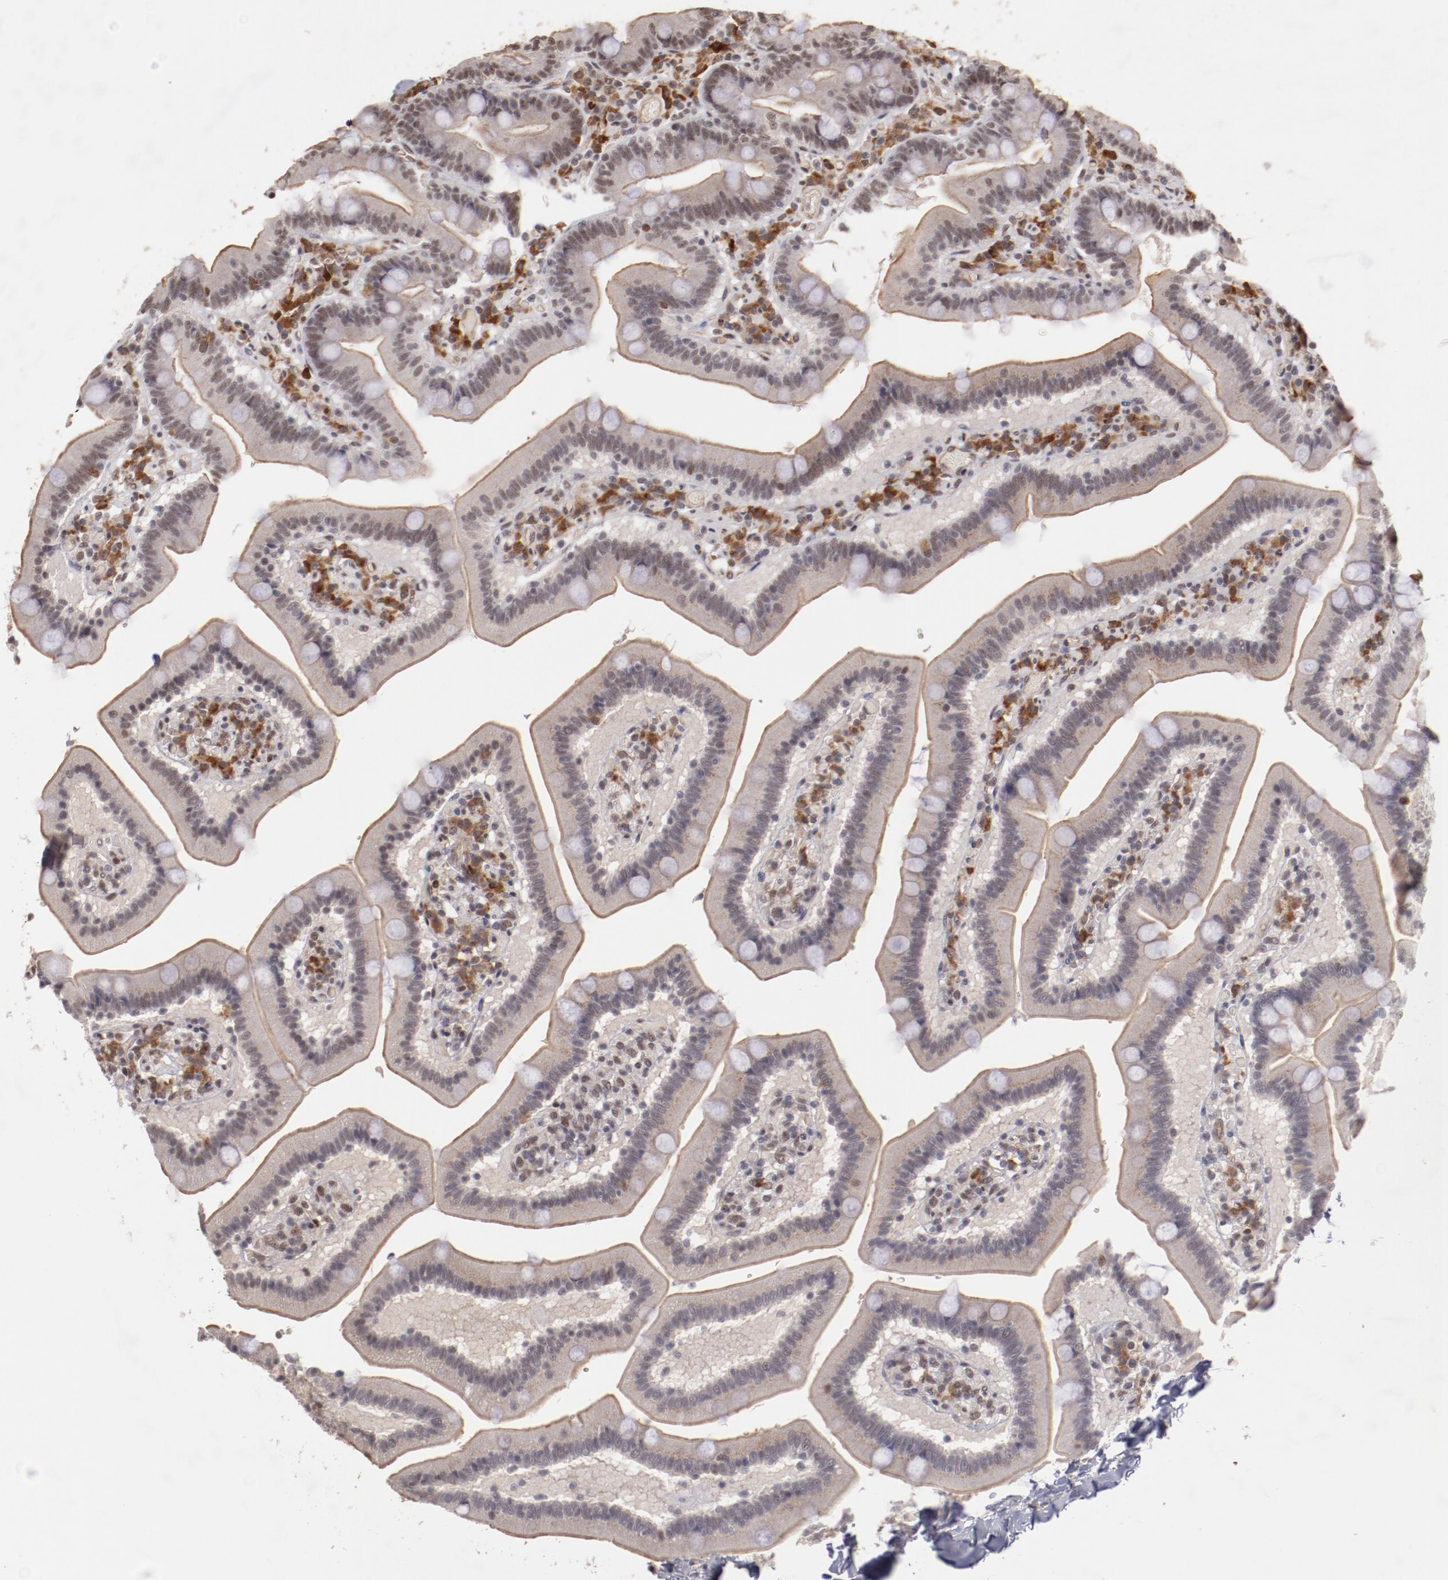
{"staining": {"intensity": "weak", "quantity": ">75%", "location": "cytoplasmic/membranous,nuclear"}, "tissue": "duodenum", "cell_type": "Glandular cells", "image_type": "normal", "snomed": [{"axis": "morphology", "description": "Normal tissue, NOS"}, {"axis": "topography", "description": "Duodenum"}], "caption": "A histopathology image of human duodenum stained for a protein demonstrates weak cytoplasmic/membranous,nuclear brown staining in glandular cells. Using DAB (brown) and hematoxylin (blue) stains, captured at high magnification using brightfield microscopy.", "gene": "NFE2", "patient": {"sex": "male", "age": 66}}